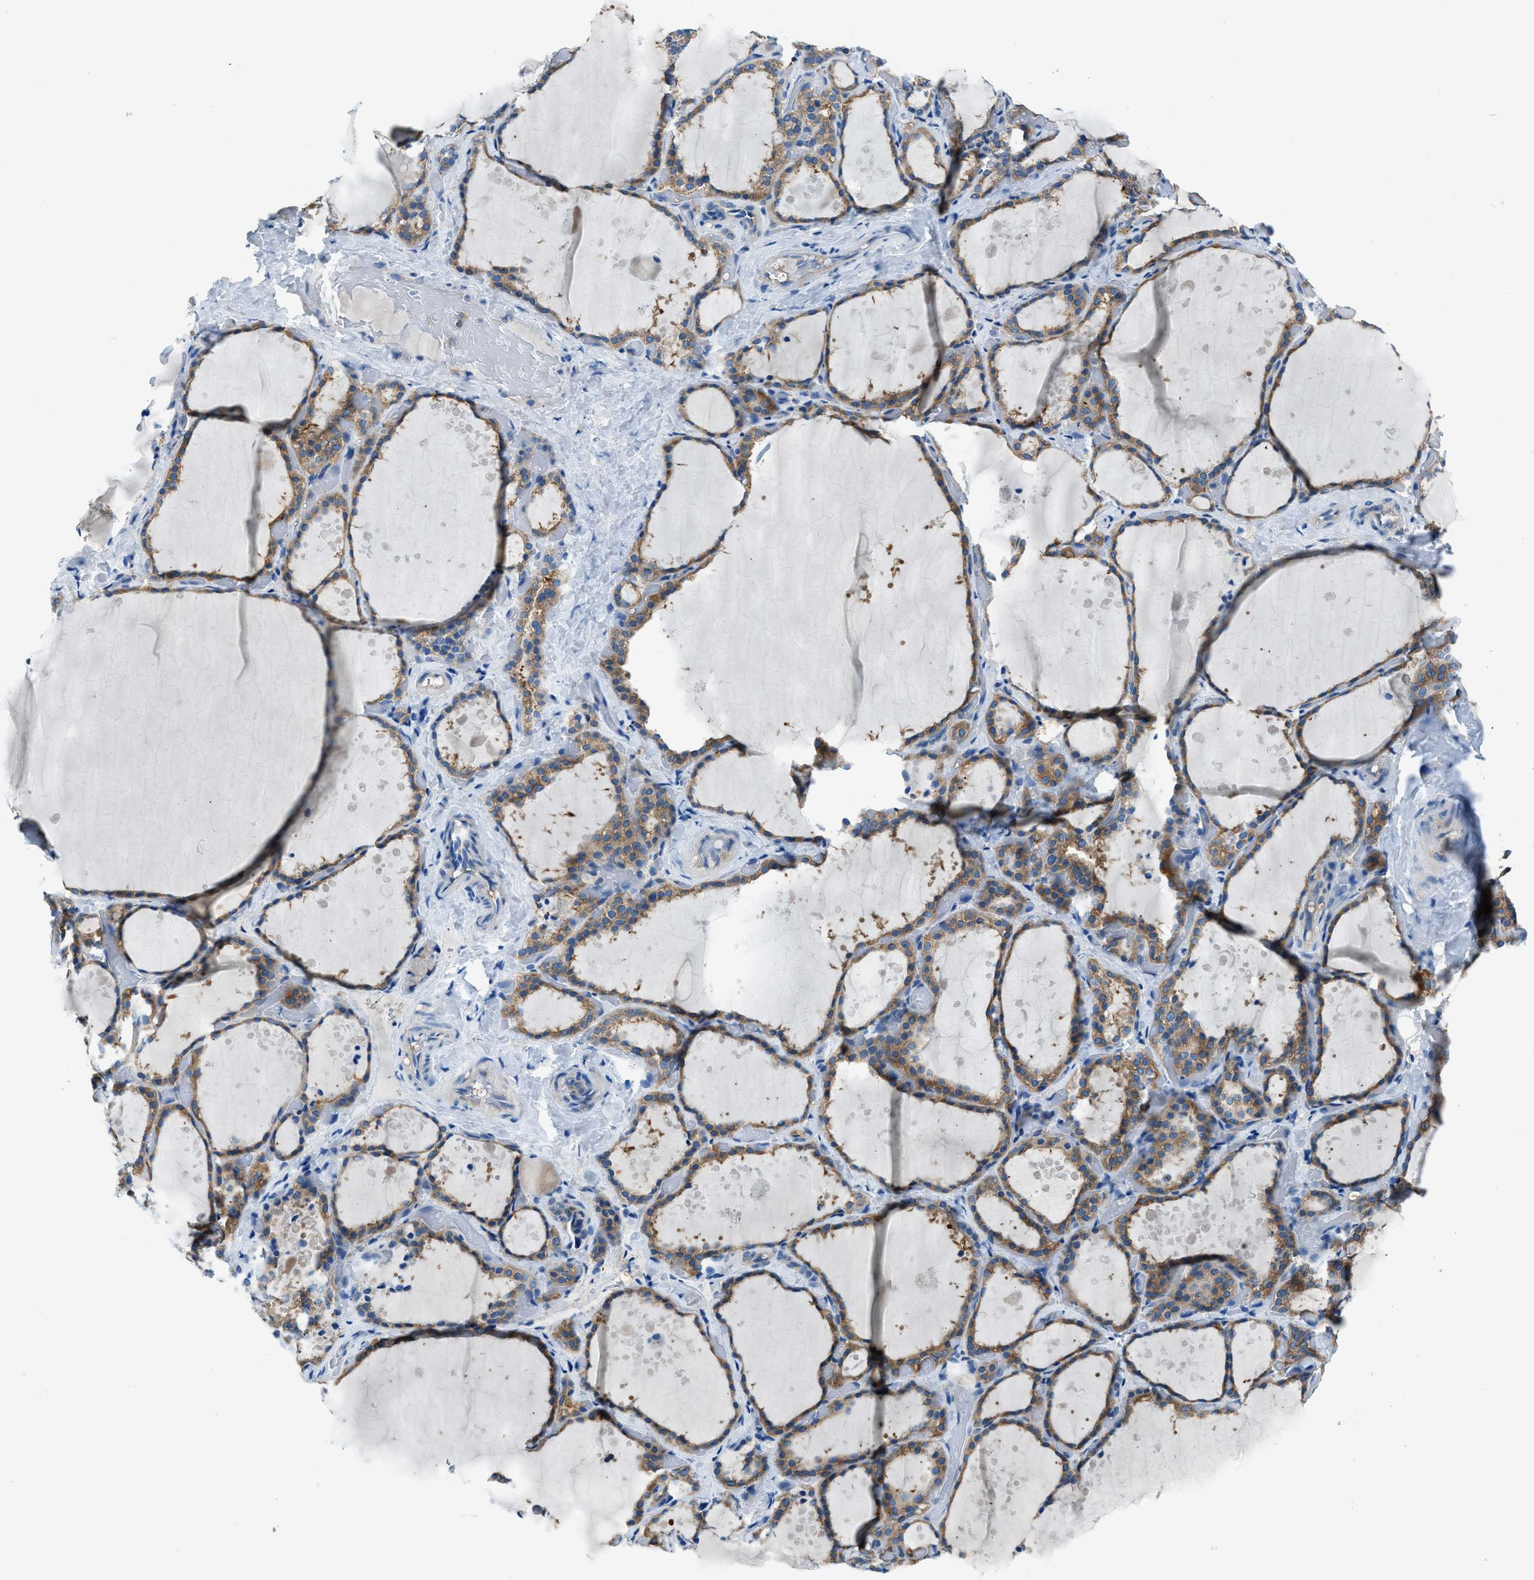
{"staining": {"intensity": "moderate", "quantity": ">75%", "location": "cytoplasmic/membranous"}, "tissue": "thyroid gland", "cell_type": "Glandular cells", "image_type": "normal", "snomed": [{"axis": "morphology", "description": "Normal tissue, NOS"}, {"axis": "topography", "description": "Thyroid gland"}], "caption": "IHC of benign human thyroid gland shows medium levels of moderate cytoplasmic/membranous expression in approximately >75% of glandular cells. (Stains: DAB (3,3'-diaminobenzidine) in brown, nuclei in blue, Microscopy: brightfield microscopy at high magnification).", "gene": "SARS1", "patient": {"sex": "female", "age": 44}}